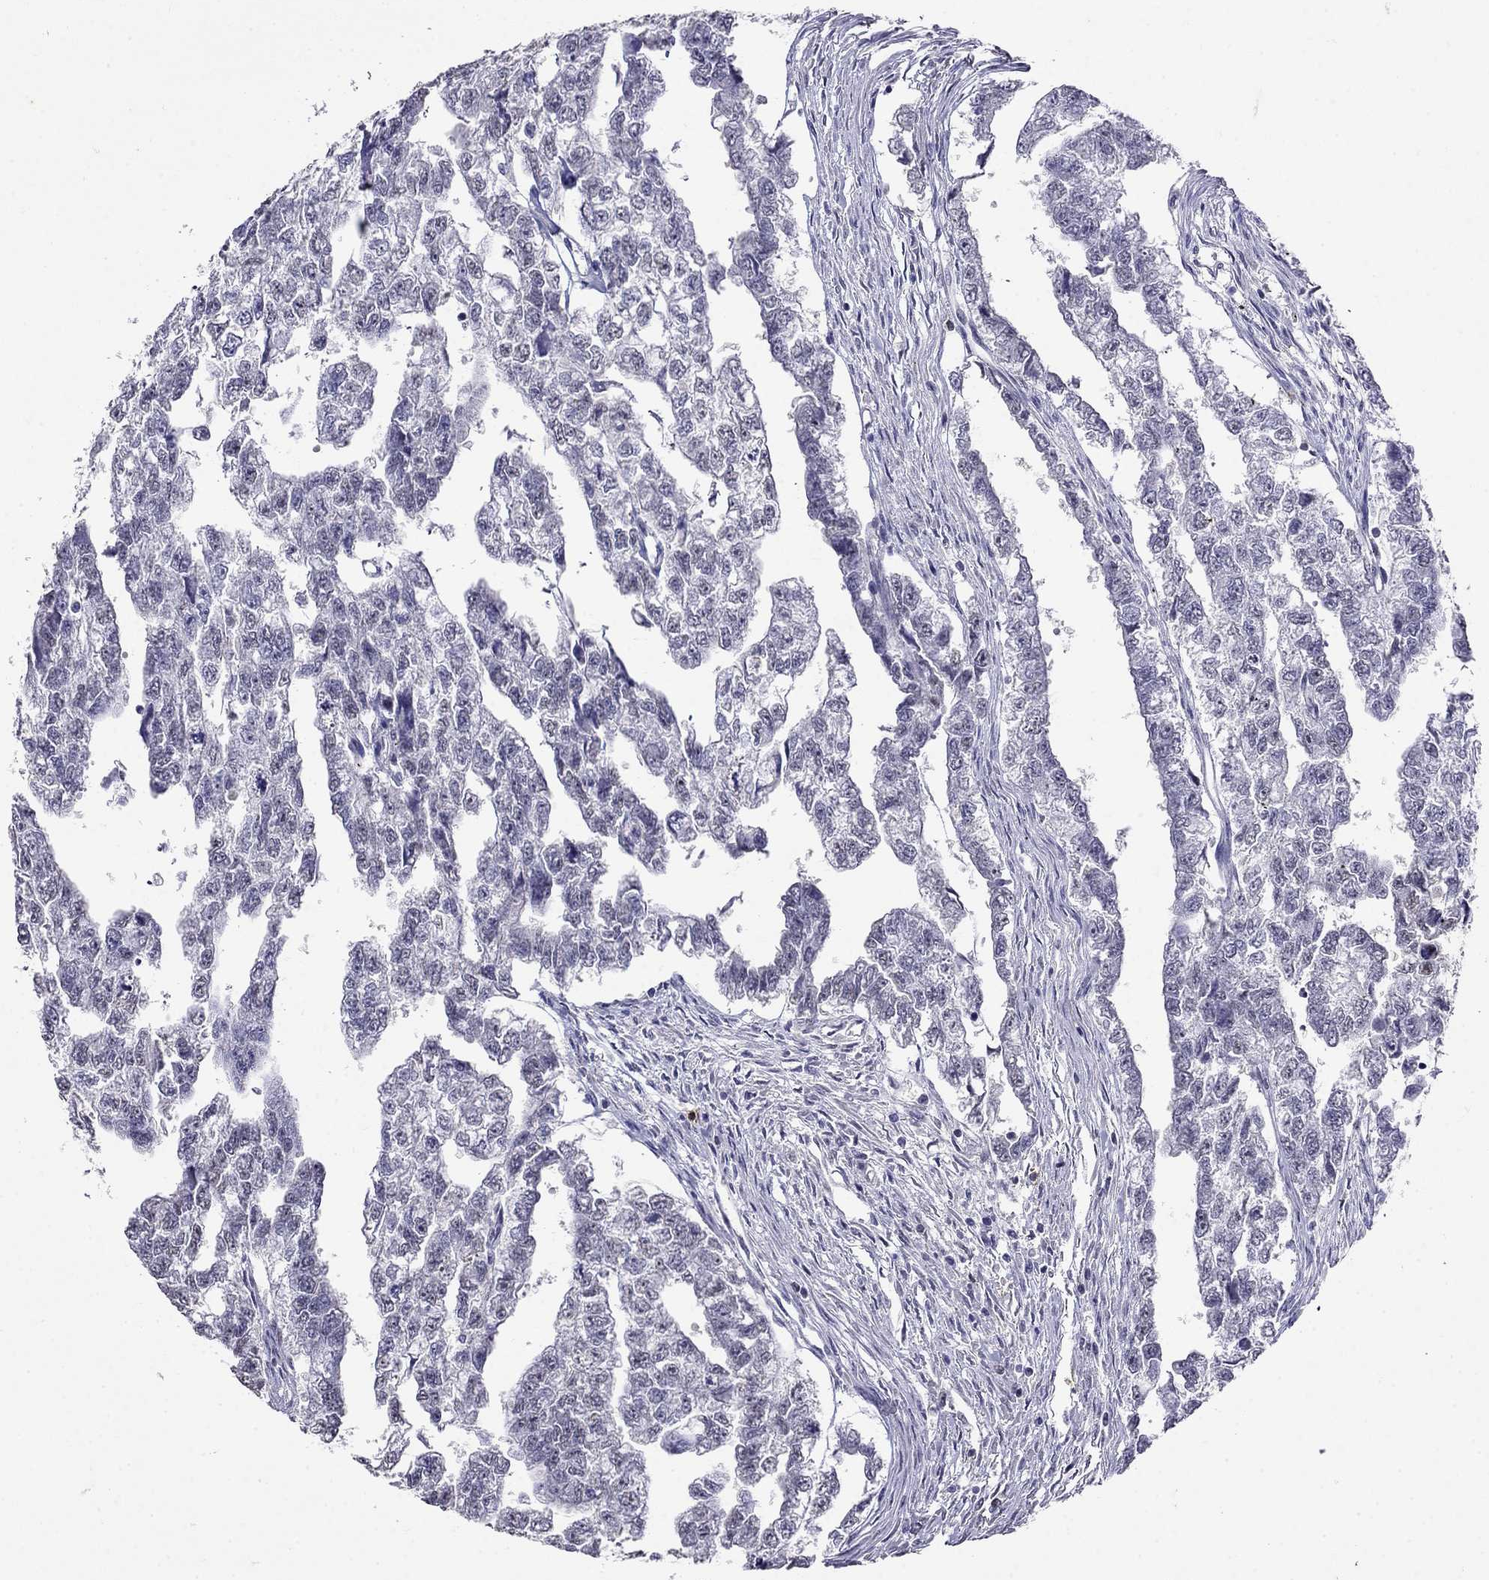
{"staining": {"intensity": "negative", "quantity": "none", "location": "none"}, "tissue": "testis cancer", "cell_type": "Tumor cells", "image_type": "cancer", "snomed": [{"axis": "morphology", "description": "Carcinoma, Embryonal, NOS"}, {"axis": "morphology", "description": "Teratoma, malignant, NOS"}, {"axis": "topography", "description": "Testis"}], "caption": "Tumor cells show no significant expression in testis malignant teratoma.", "gene": "CD8B", "patient": {"sex": "male", "age": 44}}